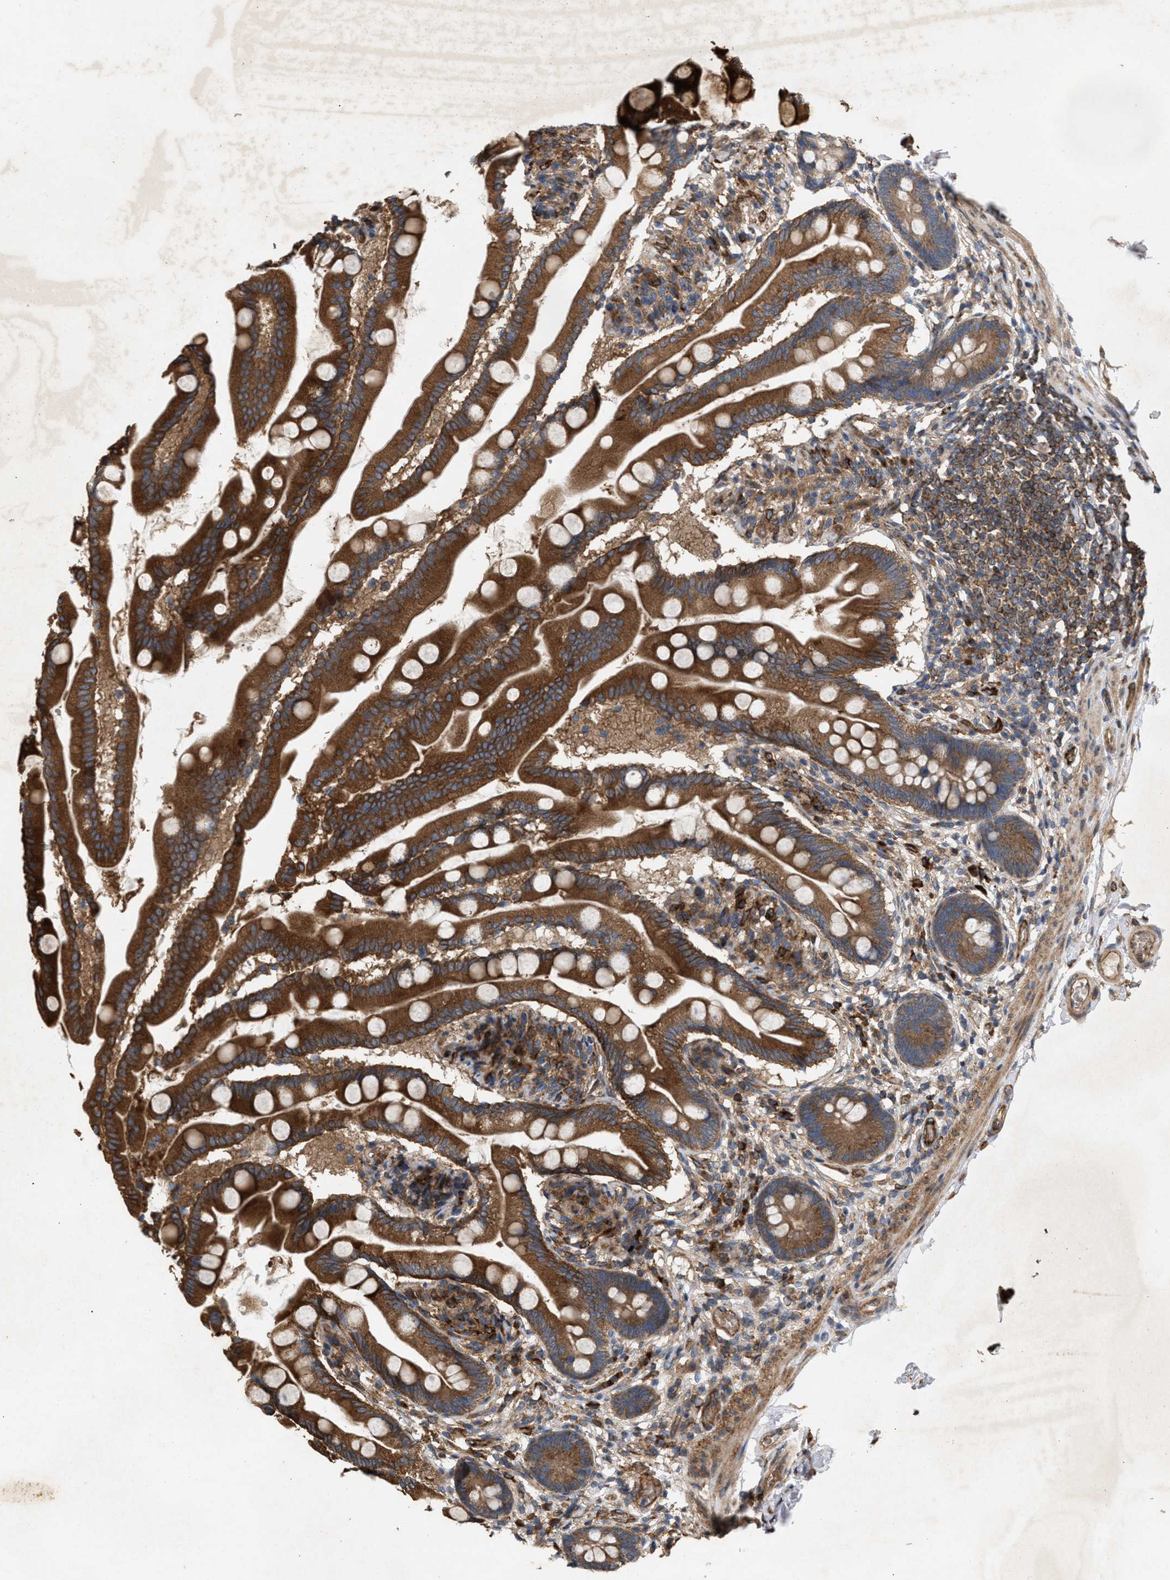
{"staining": {"intensity": "strong", "quantity": ">75%", "location": "cytoplasmic/membranous"}, "tissue": "small intestine", "cell_type": "Glandular cells", "image_type": "normal", "snomed": [{"axis": "morphology", "description": "Normal tissue, NOS"}, {"axis": "topography", "description": "Small intestine"}], "caption": "An image showing strong cytoplasmic/membranous positivity in about >75% of glandular cells in unremarkable small intestine, as visualized by brown immunohistochemical staining.", "gene": "GCC1", "patient": {"sex": "female", "age": 56}}